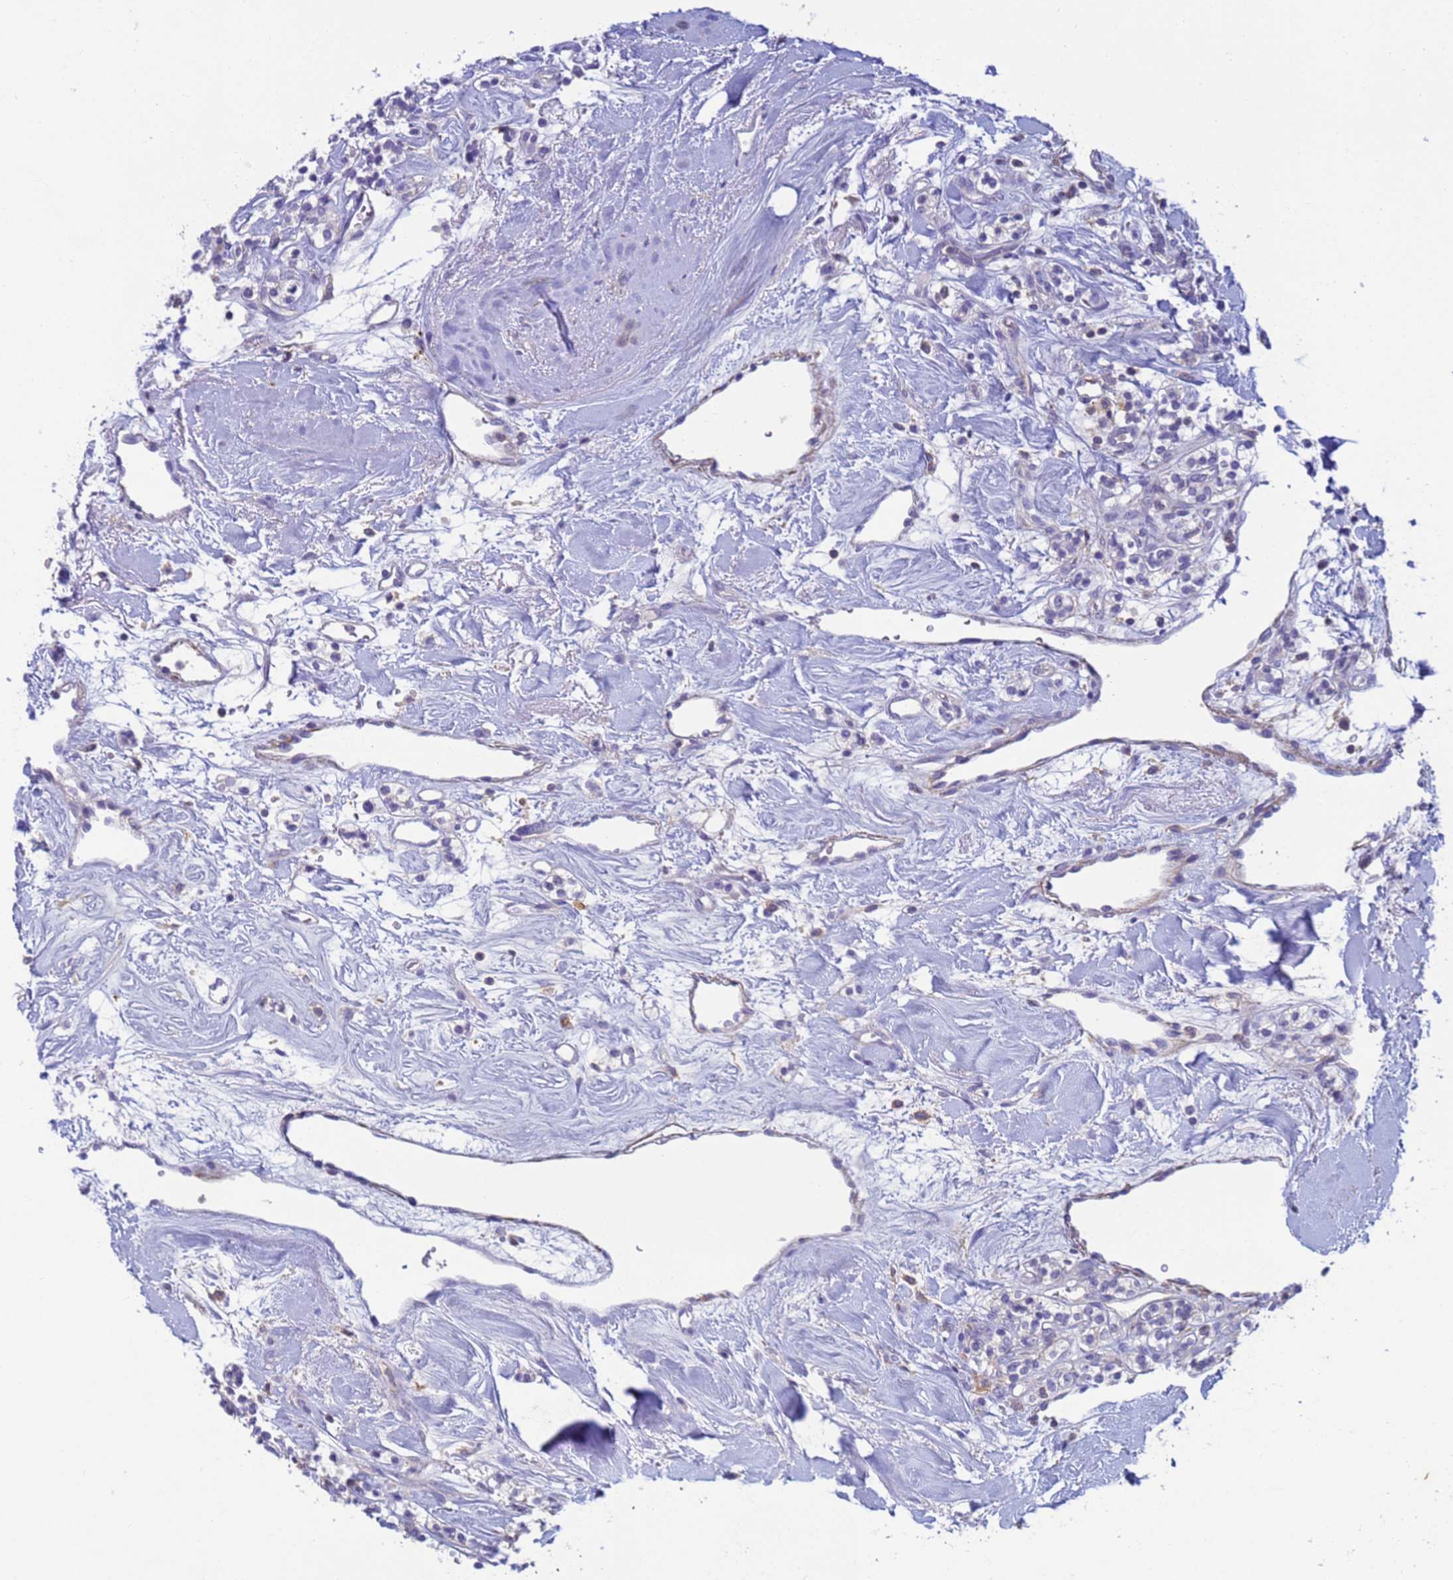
{"staining": {"intensity": "negative", "quantity": "none", "location": "none"}, "tissue": "renal cancer", "cell_type": "Tumor cells", "image_type": "cancer", "snomed": [{"axis": "morphology", "description": "Adenocarcinoma, NOS"}, {"axis": "topography", "description": "Kidney"}], "caption": "An immunohistochemistry (IHC) image of adenocarcinoma (renal) is shown. There is no staining in tumor cells of adenocarcinoma (renal).", "gene": "KLHL13", "patient": {"sex": "male", "age": 77}}